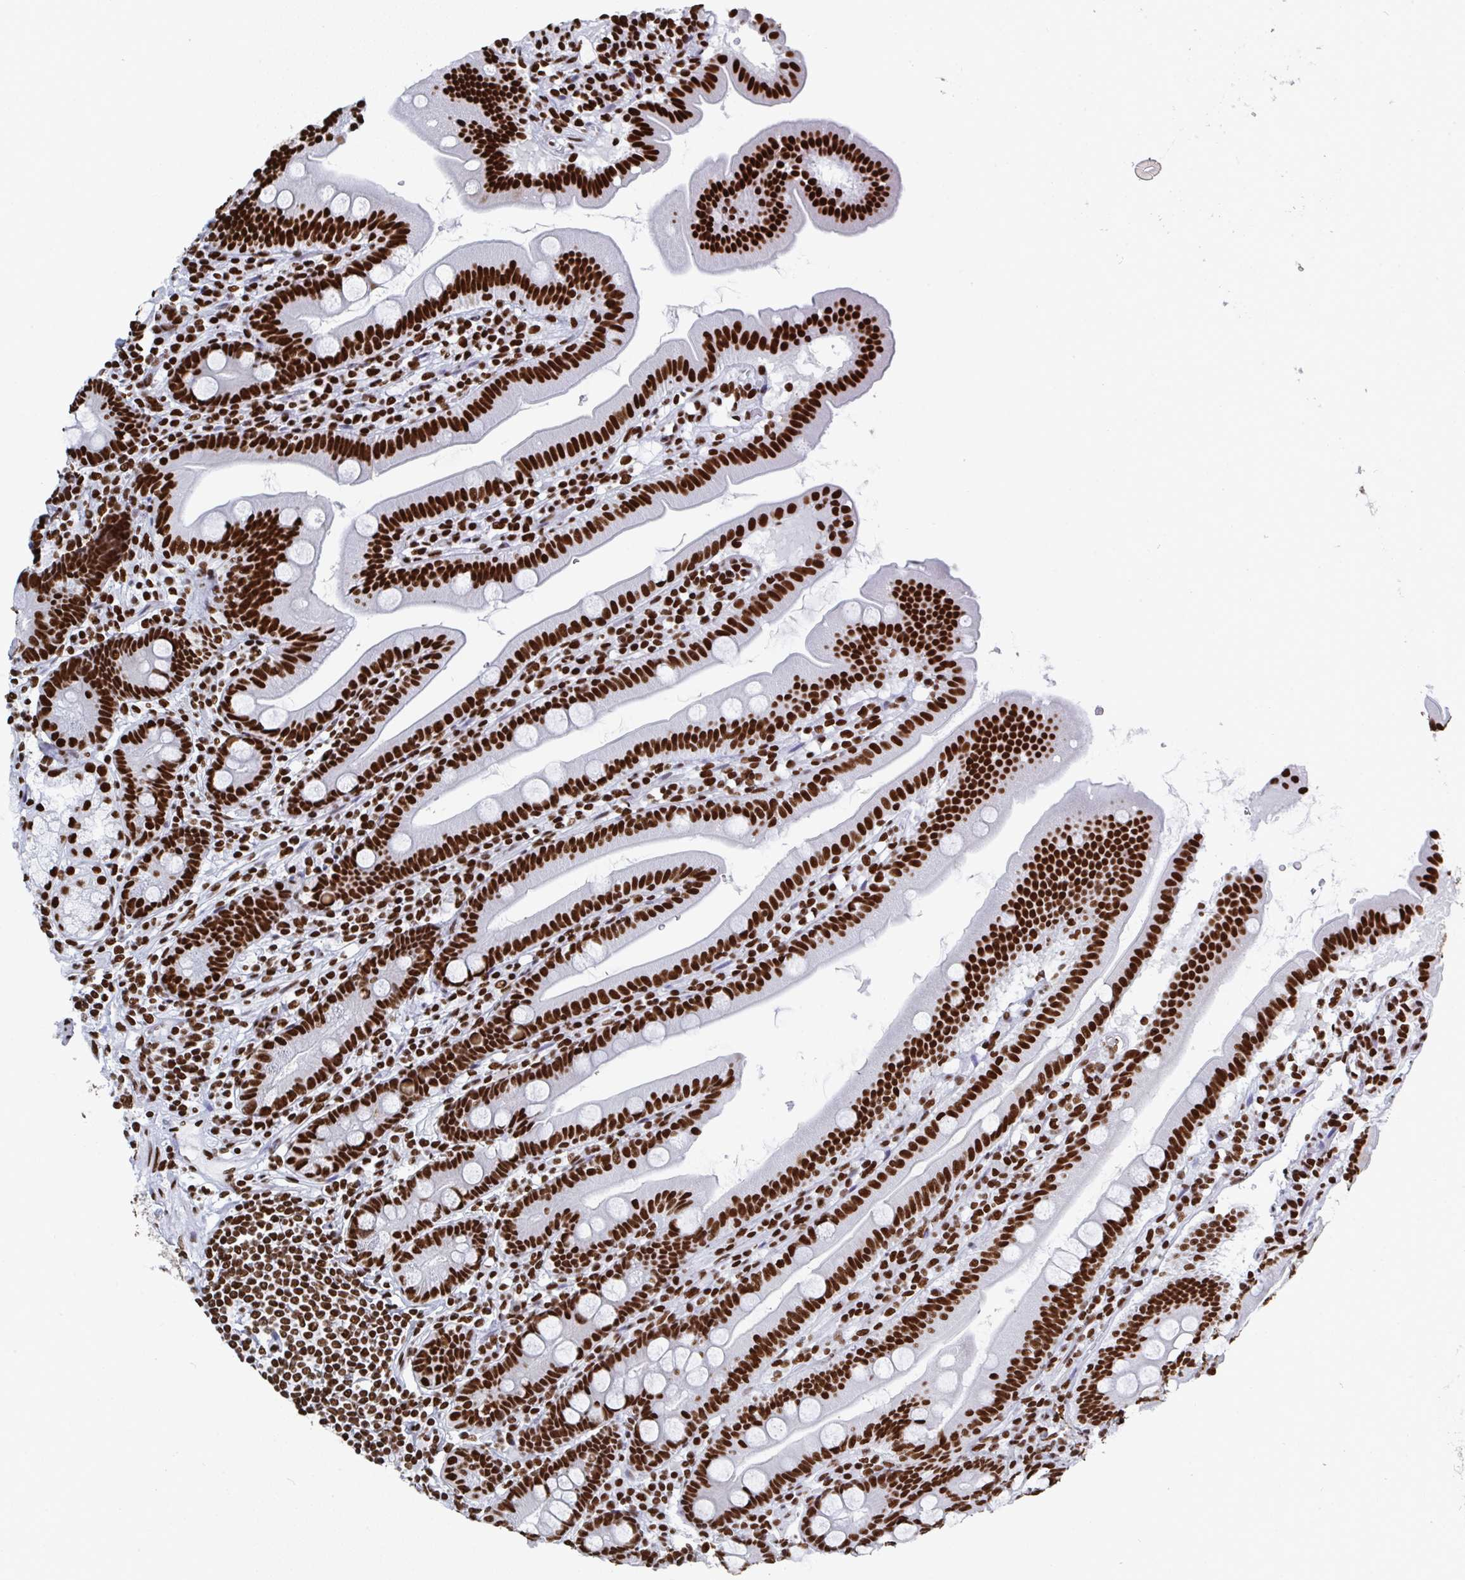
{"staining": {"intensity": "strong", "quantity": ">75%", "location": "cytoplasmic/membranous,nuclear"}, "tissue": "duodenum", "cell_type": "Glandular cells", "image_type": "normal", "snomed": [{"axis": "morphology", "description": "Normal tissue, NOS"}, {"axis": "topography", "description": "Duodenum"}], "caption": "Immunohistochemistry (IHC) of benign duodenum demonstrates high levels of strong cytoplasmic/membranous,nuclear positivity in about >75% of glandular cells.", "gene": "GAR1", "patient": {"sex": "female", "age": 67}}